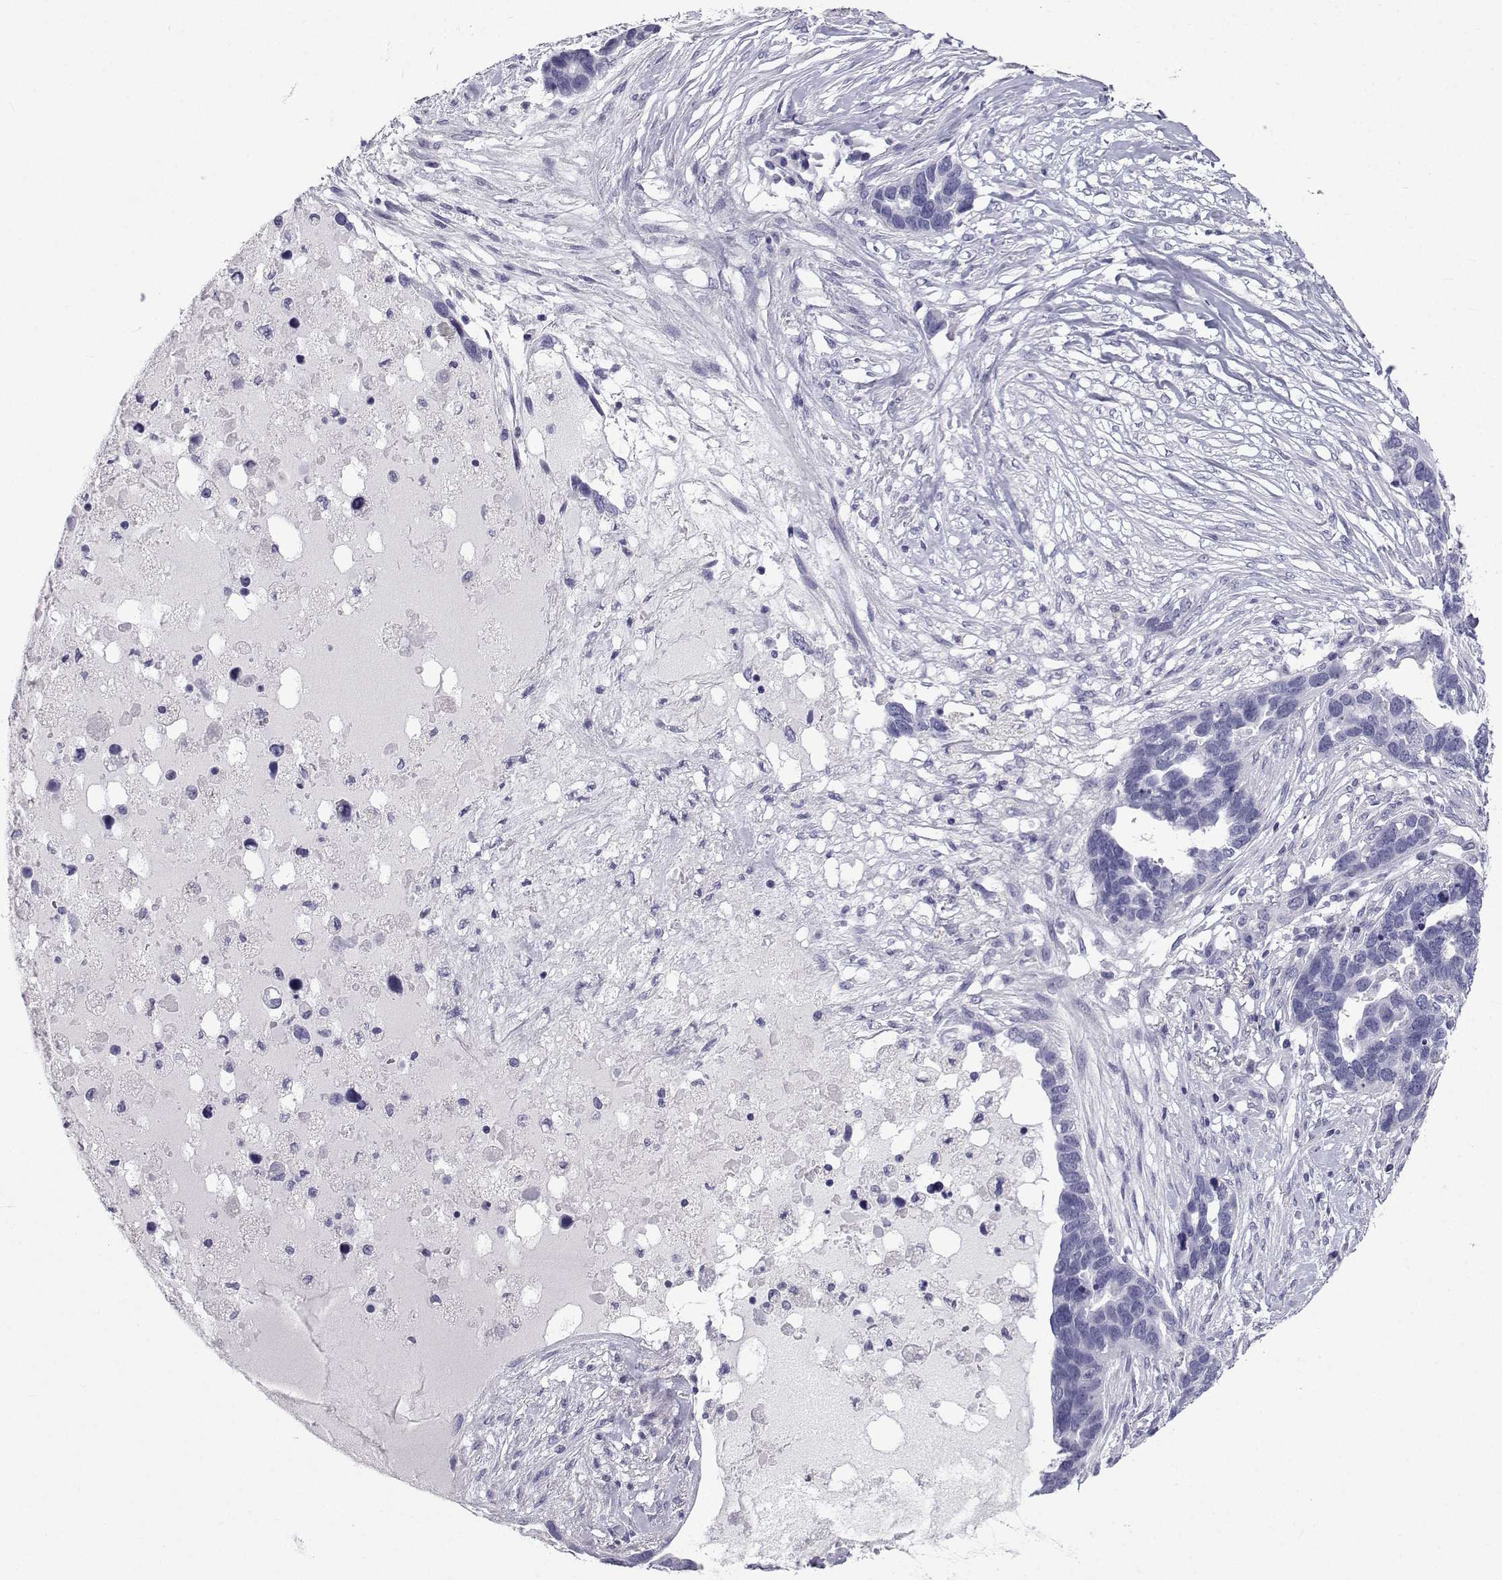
{"staining": {"intensity": "negative", "quantity": "none", "location": "none"}, "tissue": "ovarian cancer", "cell_type": "Tumor cells", "image_type": "cancer", "snomed": [{"axis": "morphology", "description": "Cystadenocarcinoma, serous, NOS"}, {"axis": "topography", "description": "Ovary"}], "caption": "Ovarian cancer was stained to show a protein in brown. There is no significant expression in tumor cells.", "gene": "PCSK1N", "patient": {"sex": "female", "age": 54}}